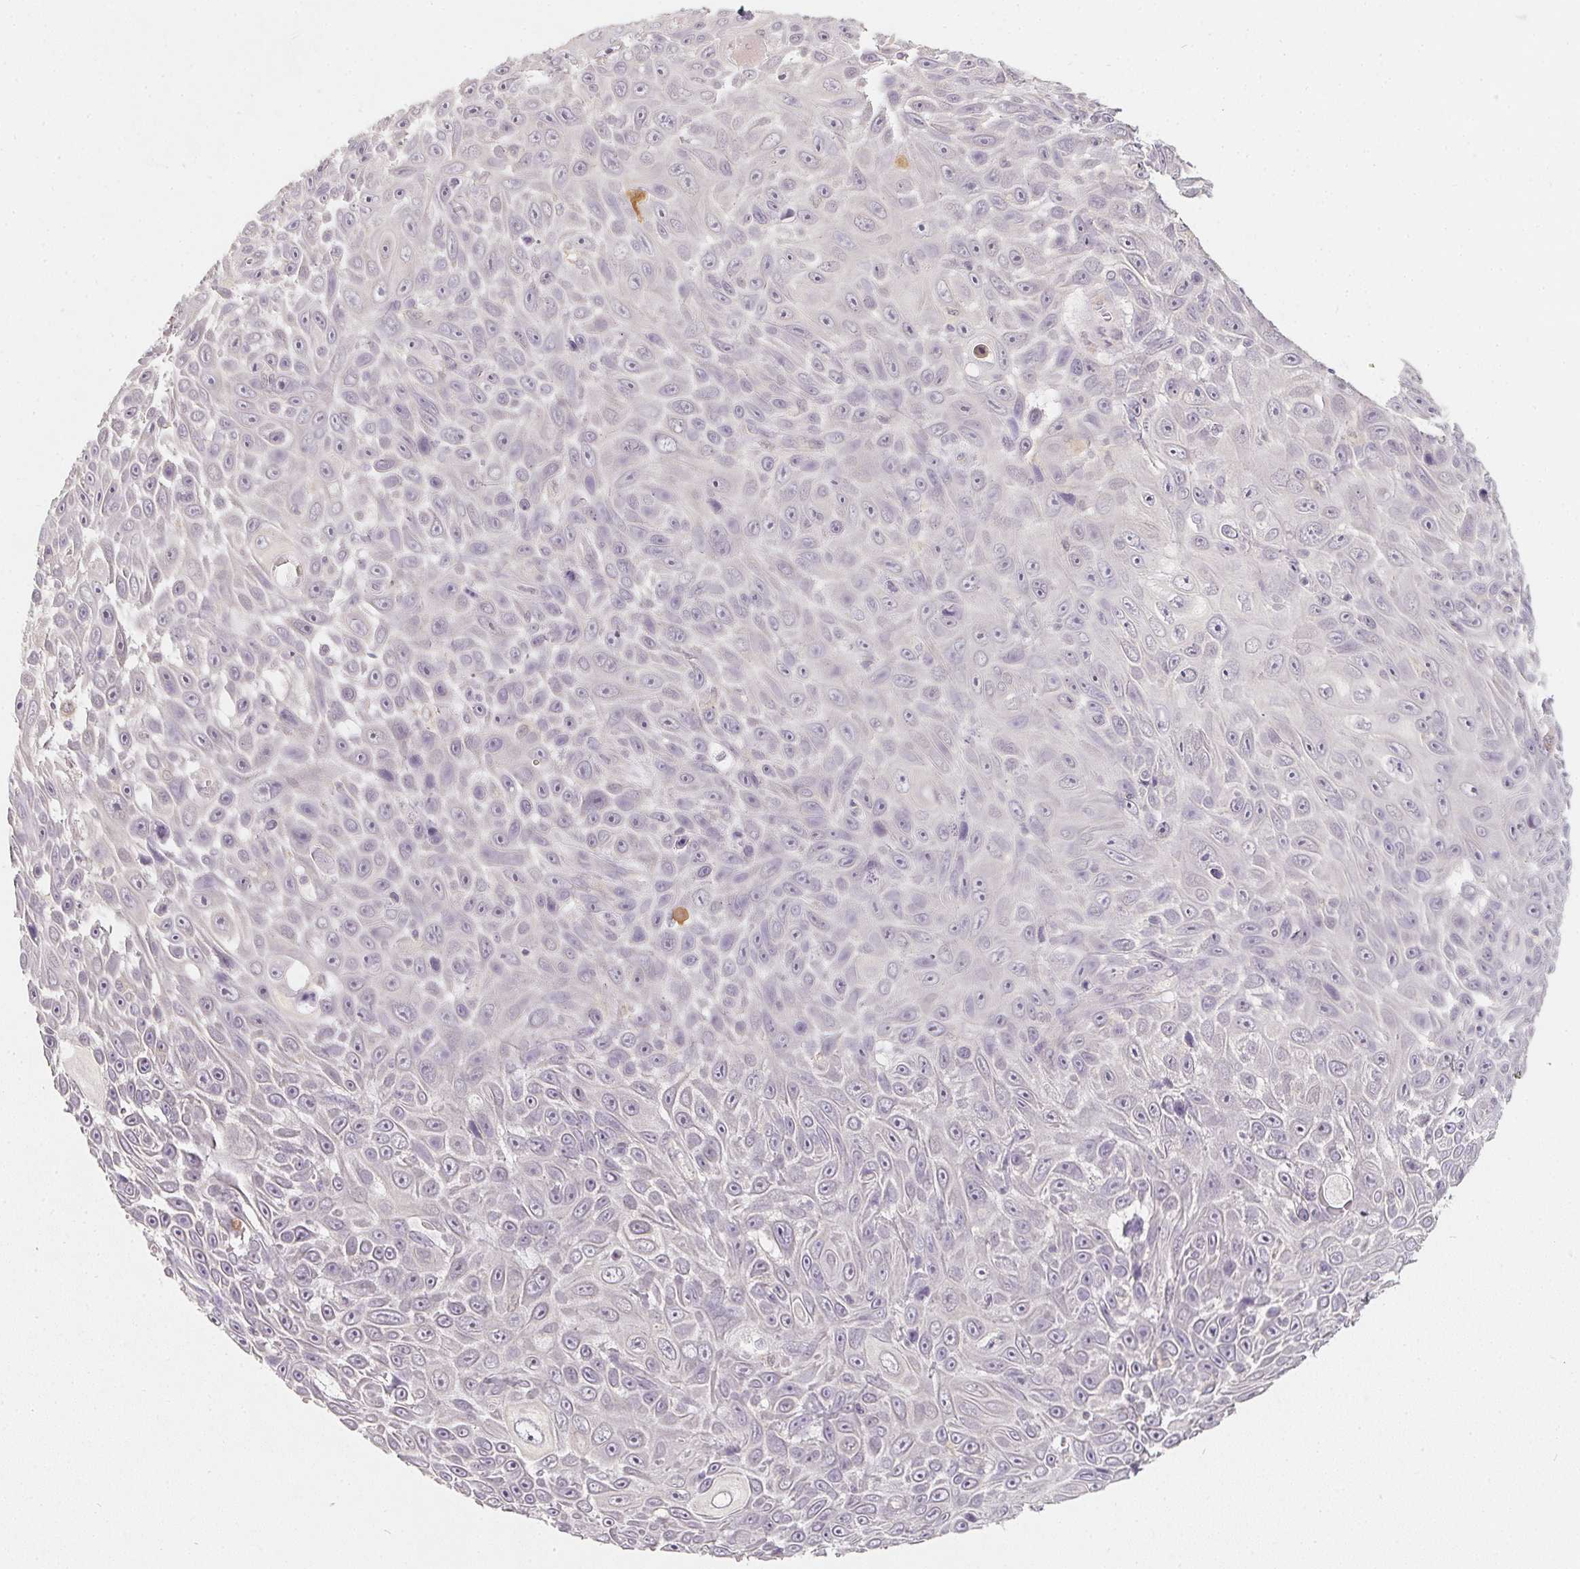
{"staining": {"intensity": "negative", "quantity": "none", "location": "none"}, "tissue": "skin cancer", "cell_type": "Tumor cells", "image_type": "cancer", "snomed": [{"axis": "morphology", "description": "Squamous cell carcinoma, NOS"}, {"axis": "topography", "description": "Skin"}], "caption": "High magnification brightfield microscopy of skin squamous cell carcinoma stained with DAB (brown) and counterstained with hematoxylin (blue): tumor cells show no significant staining.", "gene": "SOAT1", "patient": {"sex": "male", "age": 82}}